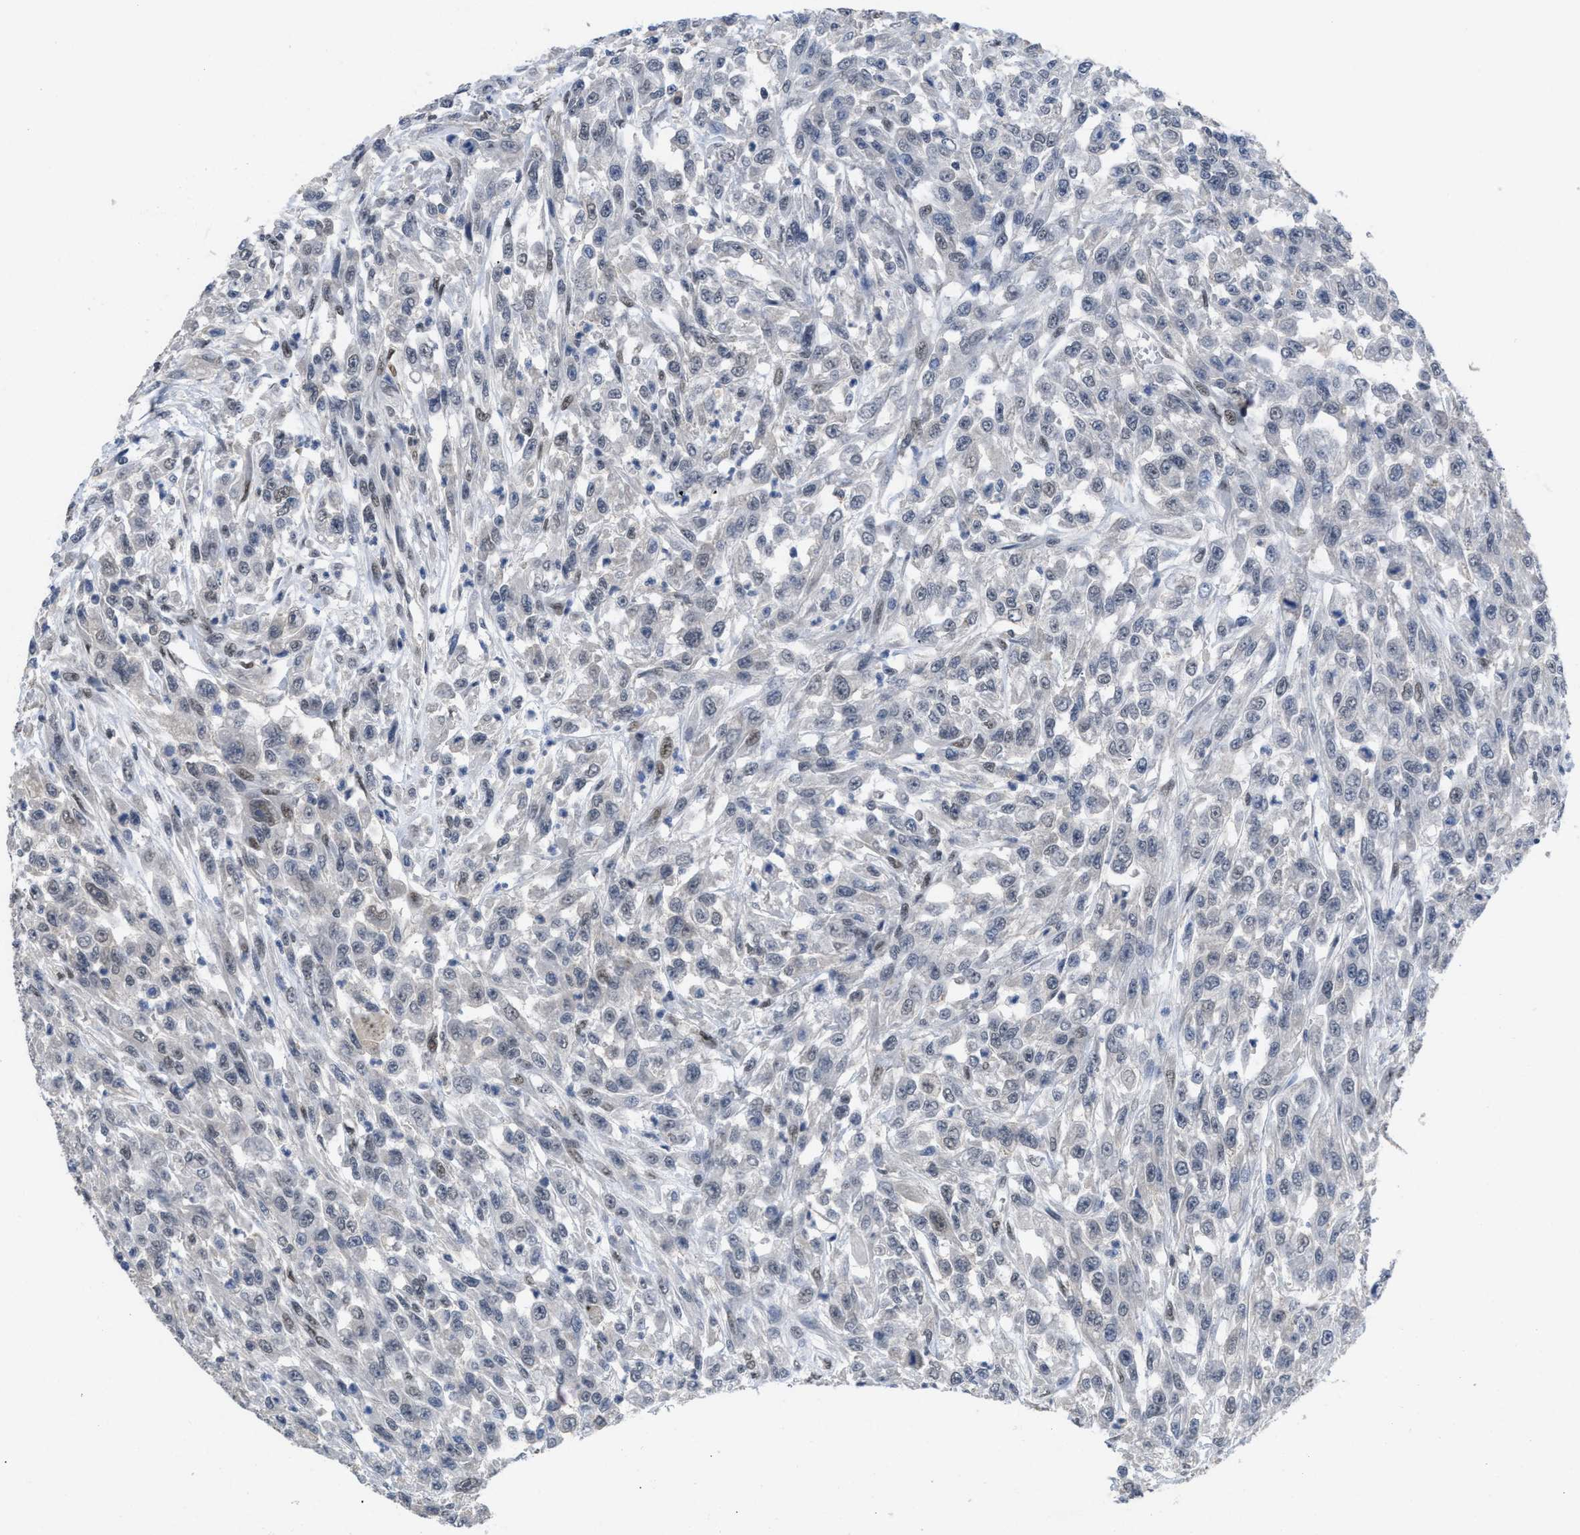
{"staining": {"intensity": "weak", "quantity": "<25%", "location": "nuclear"}, "tissue": "urothelial cancer", "cell_type": "Tumor cells", "image_type": "cancer", "snomed": [{"axis": "morphology", "description": "Urothelial carcinoma, High grade"}, {"axis": "topography", "description": "Urinary bladder"}], "caption": "Urothelial cancer was stained to show a protein in brown. There is no significant expression in tumor cells. (IHC, brightfield microscopy, high magnification).", "gene": "GGNBP2", "patient": {"sex": "male", "age": 46}}